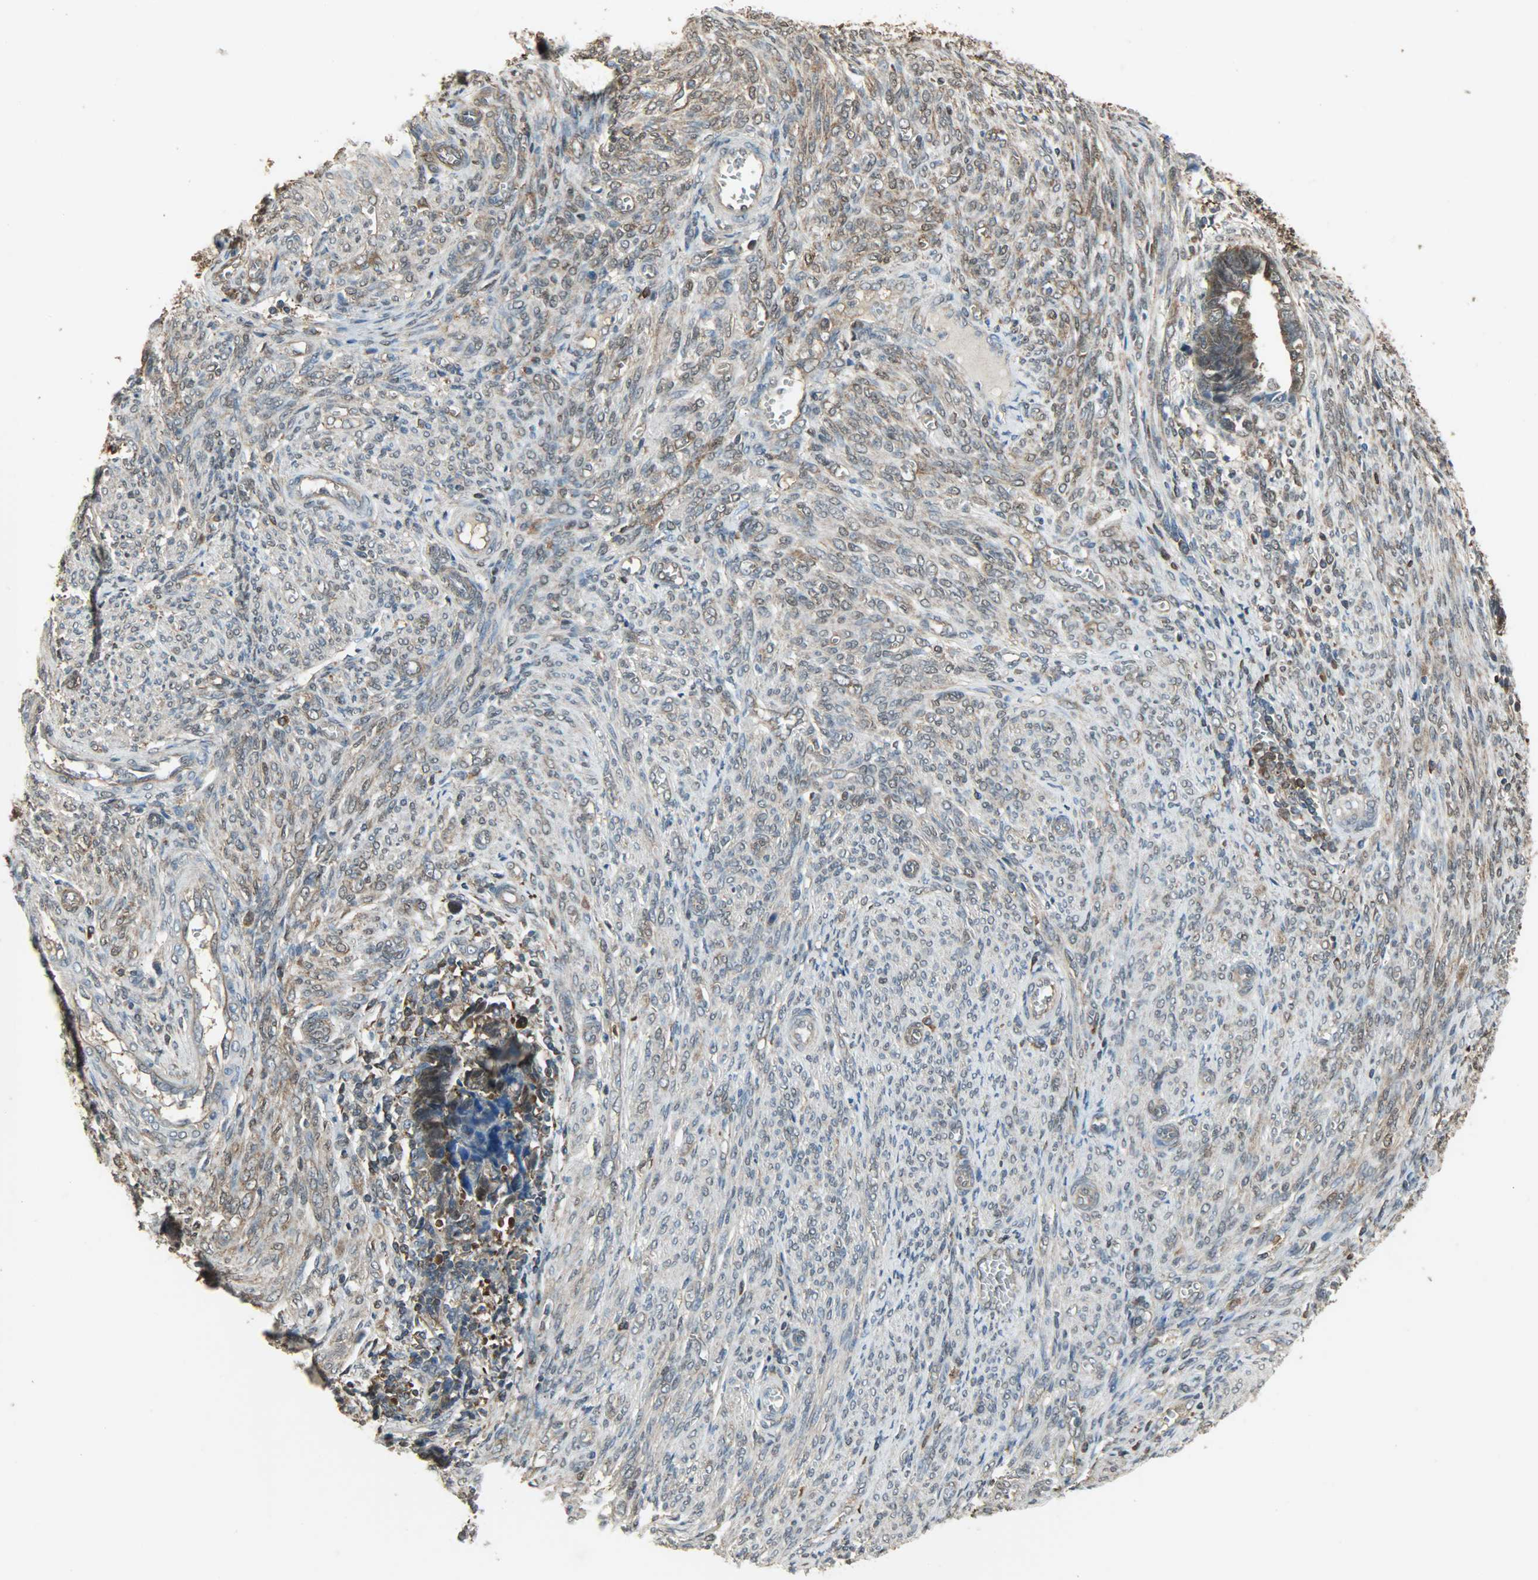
{"staining": {"intensity": "strong", "quantity": ">75%", "location": "cytoplasmic/membranous,nuclear"}, "tissue": "endometrial cancer", "cell_type": "Tumor cells", "image_type": "cancer", "snomed": [{"axis": "morphology", "description": "Adenocarcinoma, NOS"}, {"axis": "topography", "description": "Endometrium"}], "caption": "The micrograph demonstrates staining of endometrial cancer (adenocarcinoma), revealing strong cytoplasmic/membranous and nuclear protein staining (brown color) within tumor cells. (IHC, brightfield microscopy, high magnification).", "gene": "LDHB", "patient": {"sex": "female", "age": 75}}